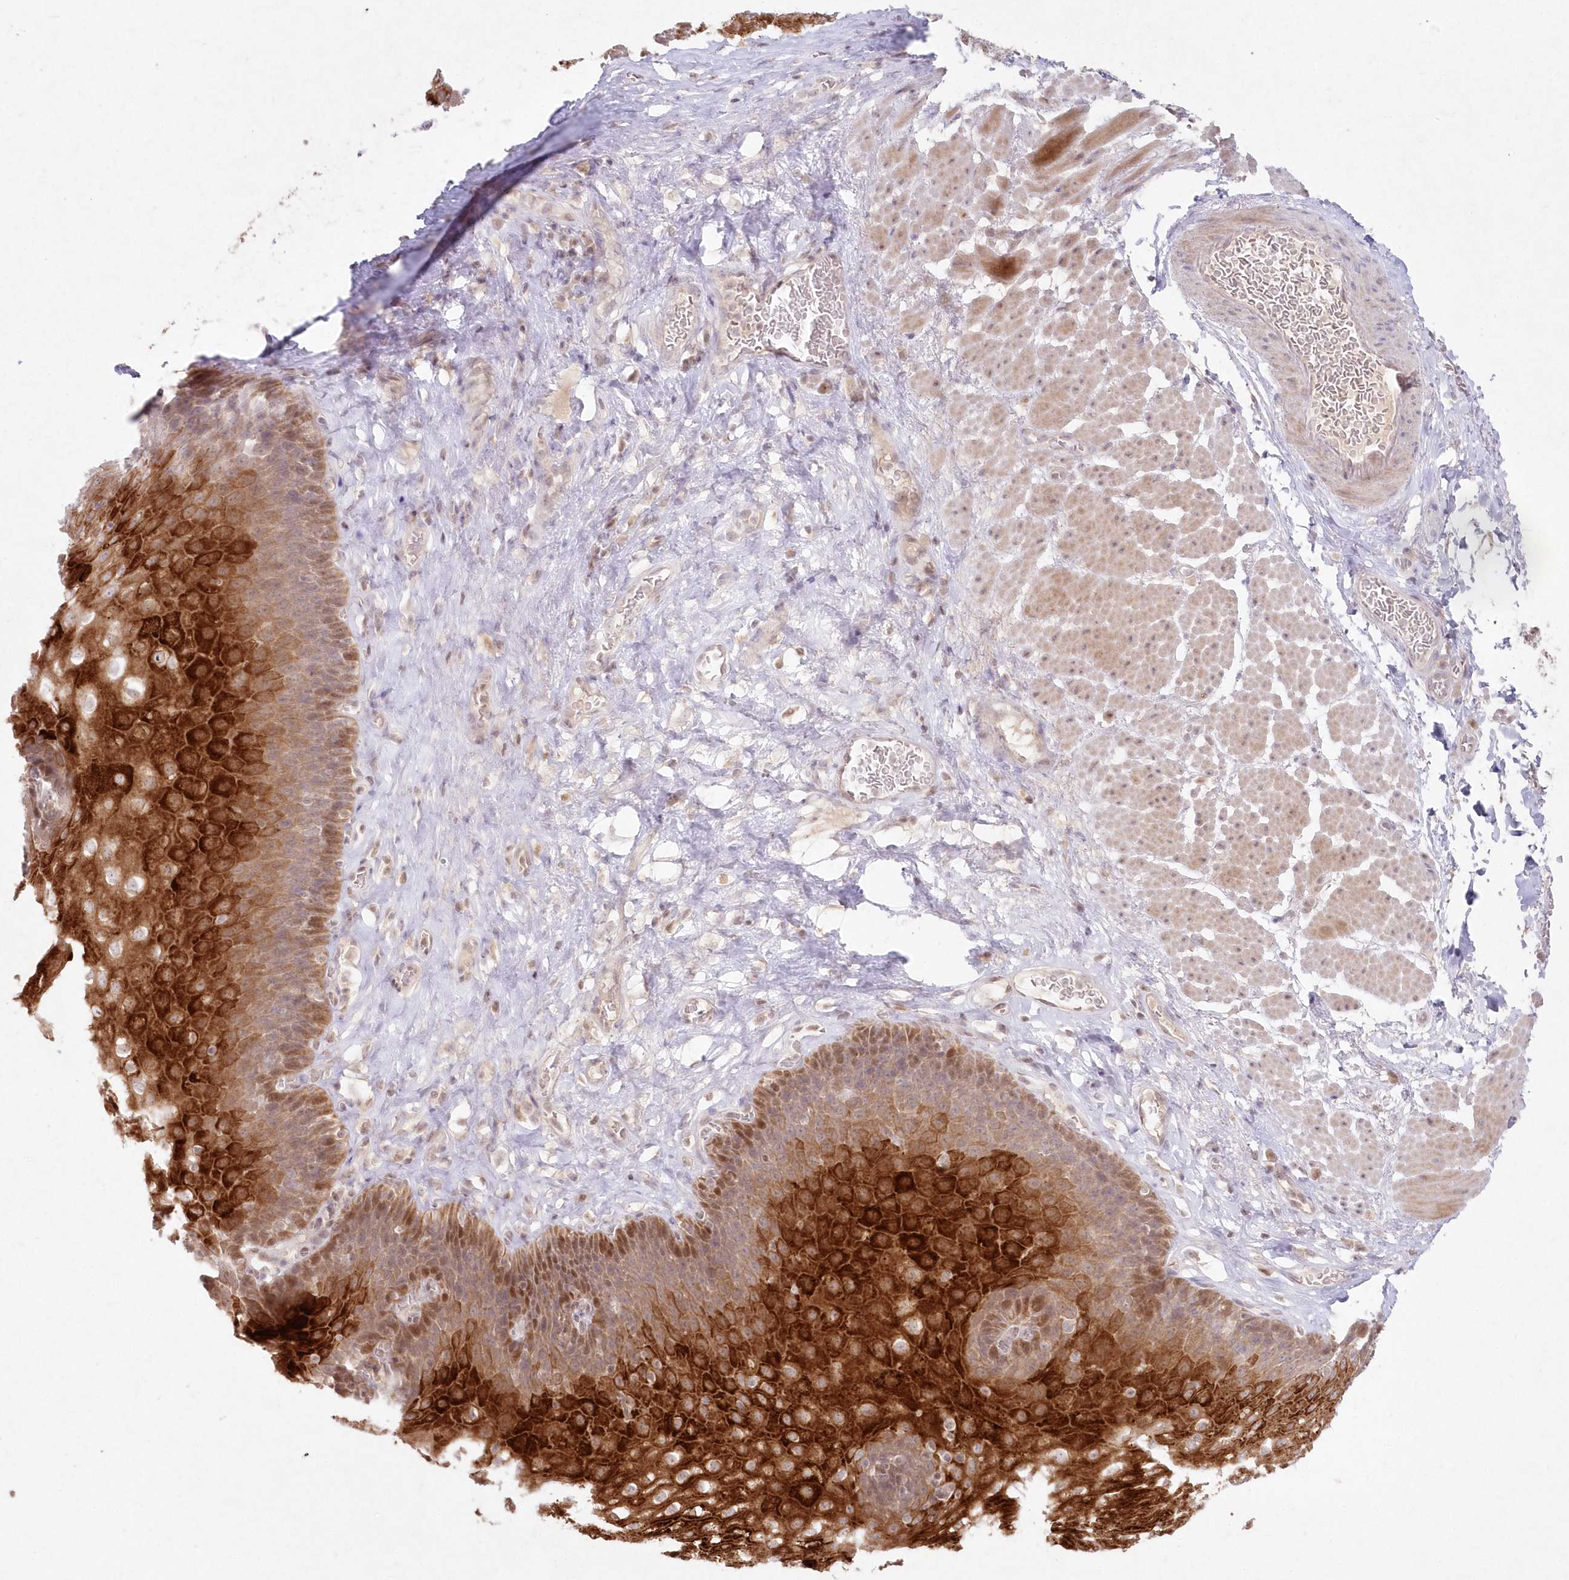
{"staining": {"intensity": "strong", "quantity": ">75%", "location": "cytoplasmic/membranous,nuclear"}, "tissue": "esophagus", "cell_type": "Squamous epithelial cells", "image_type": "normal", "snomed": [{"axis": "morphology", "description": "Normal tissue, NOS"}, {"axis": "topography", "description": "Esophagus"}], "caption": "Immunohistochemistry image of benign human esophagus stained for a protein (brown), which displays high levels of strong cytoplasmic/membranous,nuclear expression in approximately >75% of squamous epithelial cells.", "gene": "ASCC1", "patient": {"sex": "female", "age": 66}}